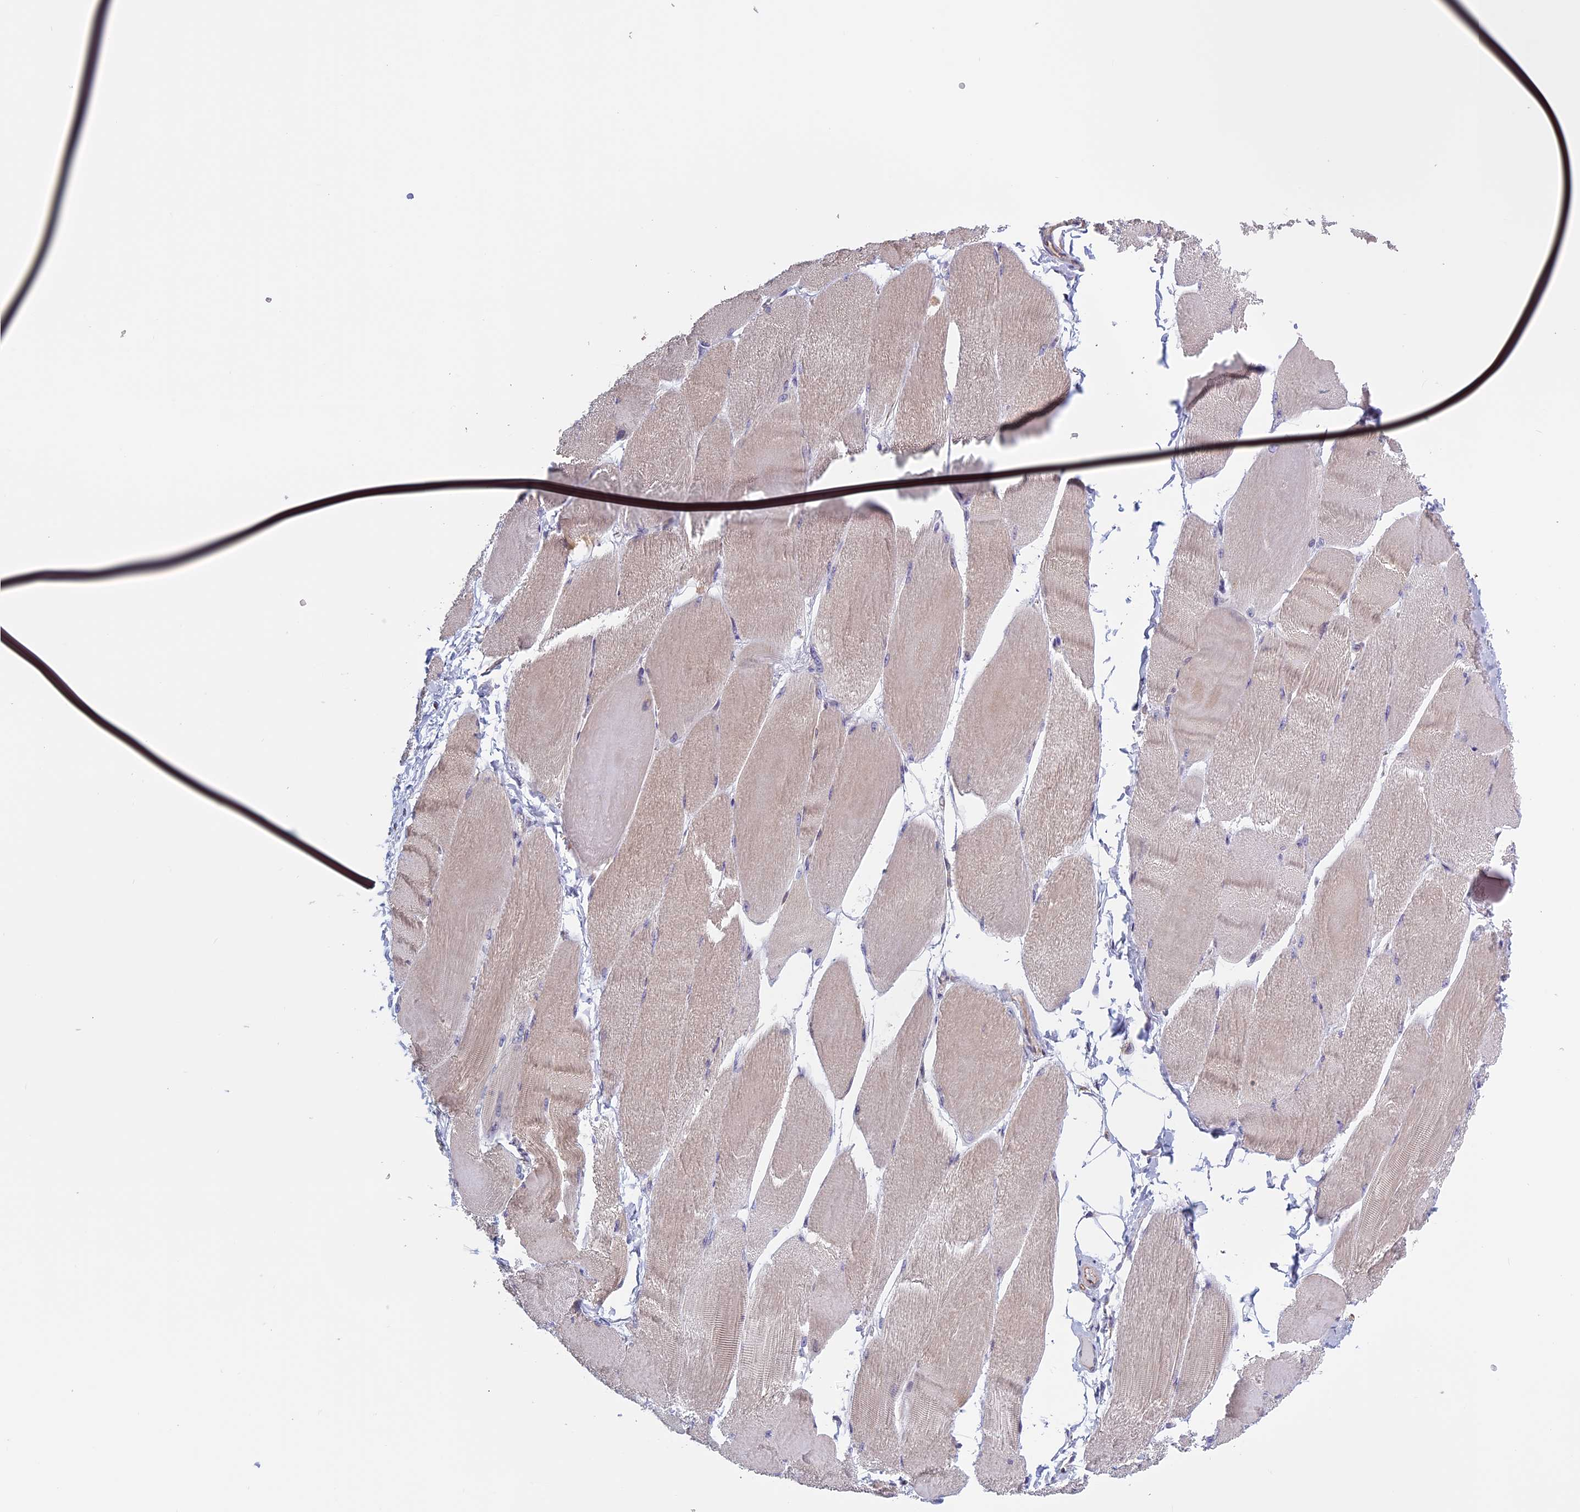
{"staining": {"intensity": "weak", "quantity": "25%-75%", "location": "cytoplasmic/membranous"}, "tissue": "skeletal muscle", "cell_type": "Myocytes", "image_type": "normal", "snomed": [{"axis": "morphology", "description": "Normal tissue, NOS"}, {"axis": "morphology", "description": "Basal cell carcinoma"}, {"axis": "topography", "description": "Skeletal muscle"}], "caption": "Skeletal muscle stained for a protein (brown) demonstrates weak cytoplasmic/membranous positive expression in approximately 25%-75% of myocytes.", "gene": "BCL2L10", "patient": {"sex": "female", "age": 64}}